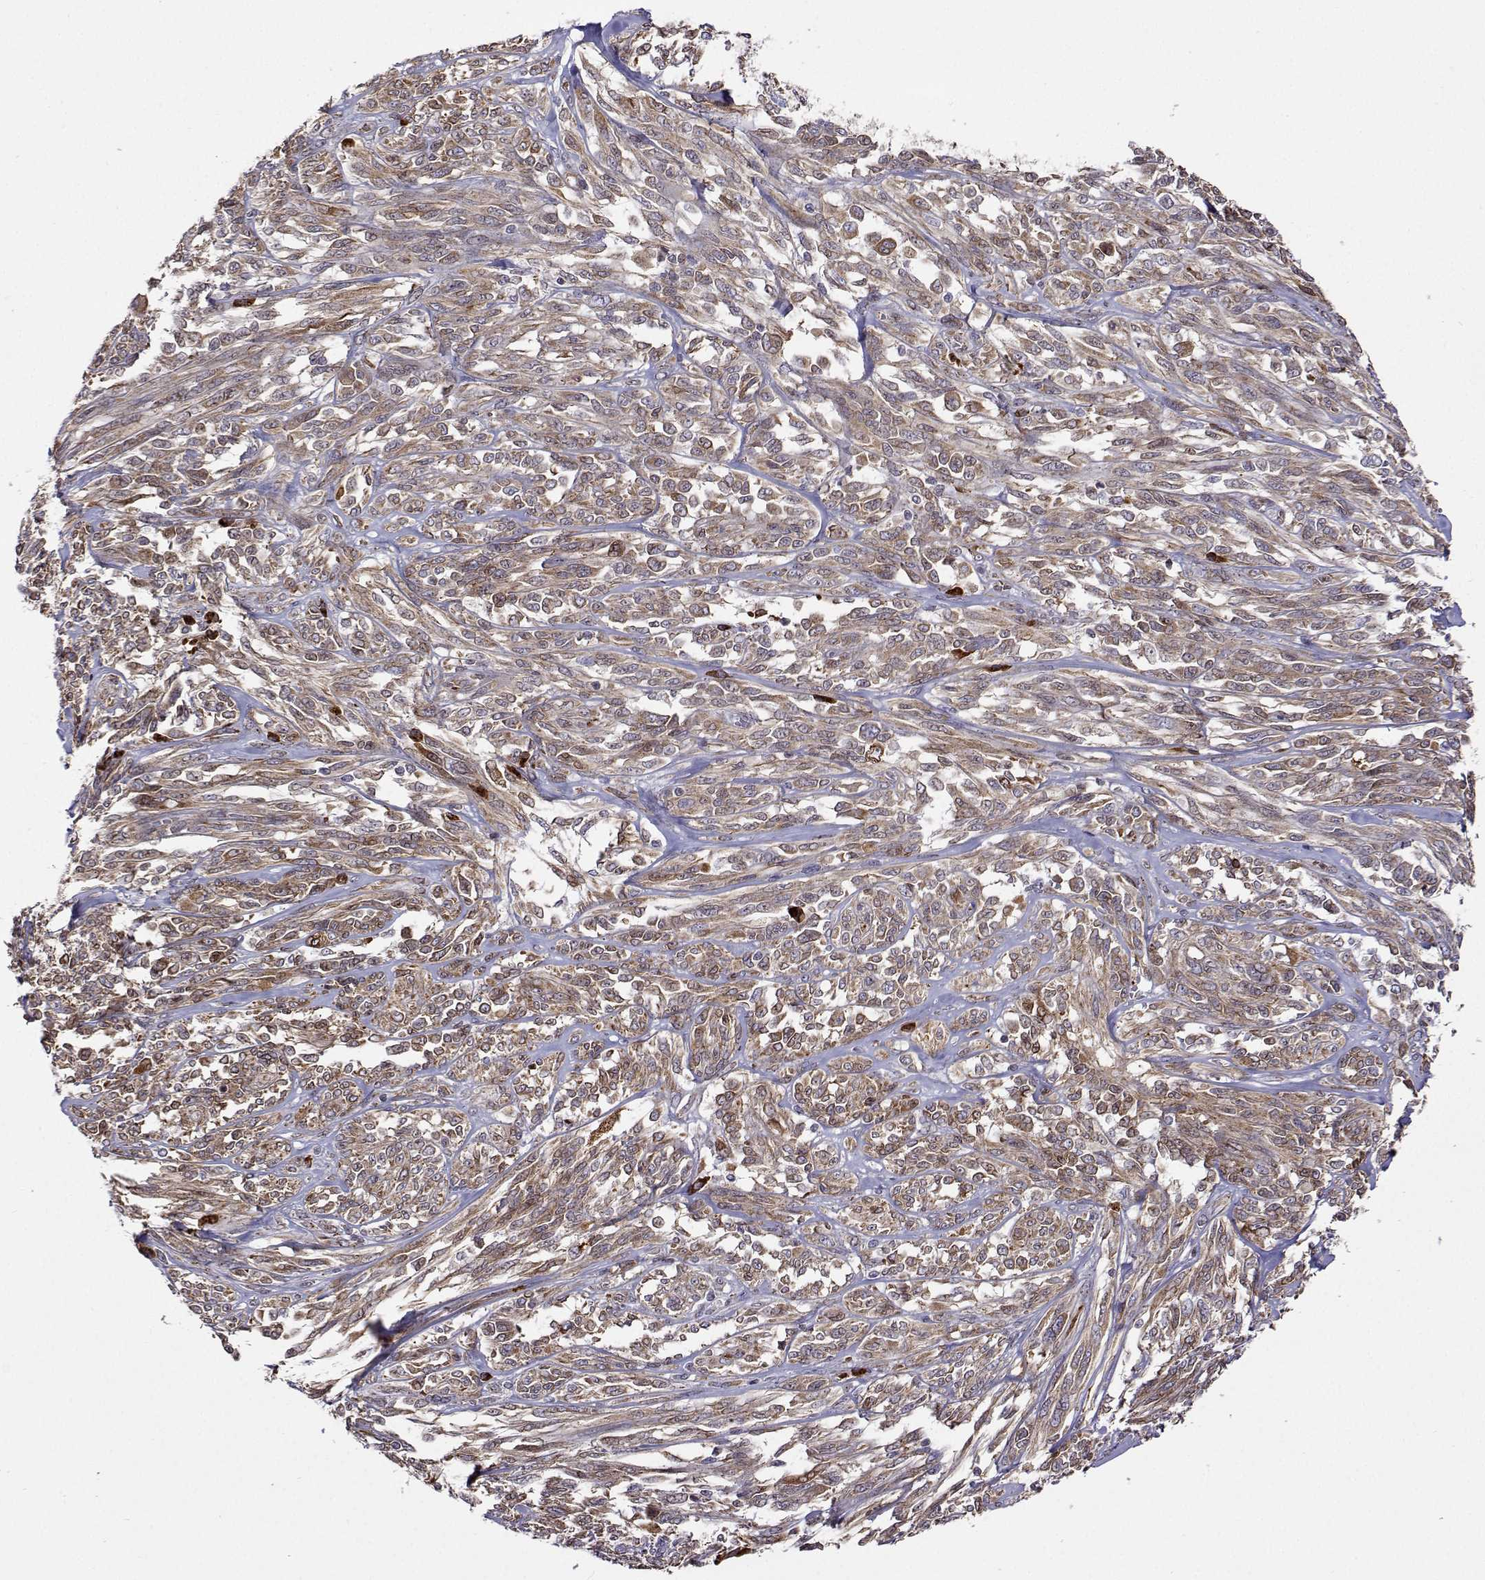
{"staining": {"intensity": "weak", "quantity": ">75%", "location": "cytoplasmic/membranous"}, "tissue": "melanoma", "cell_type": "Tumor cells", "image_type": "cancer", "snomed": [{"axis": "morphology", "description": "Malignant melanoma, NOS"}, {"axis": "topography", "description": "Skin"}], "caption": "IHC (DAB (3,3'-diaminobenzidine)) staining of malignant melanoma shows weak cytoplasmic/membranous protein positivity in about >75% of tumor cells.", "gene": "PGRMC2", "patient": {"sex": "female", "age": 91}}